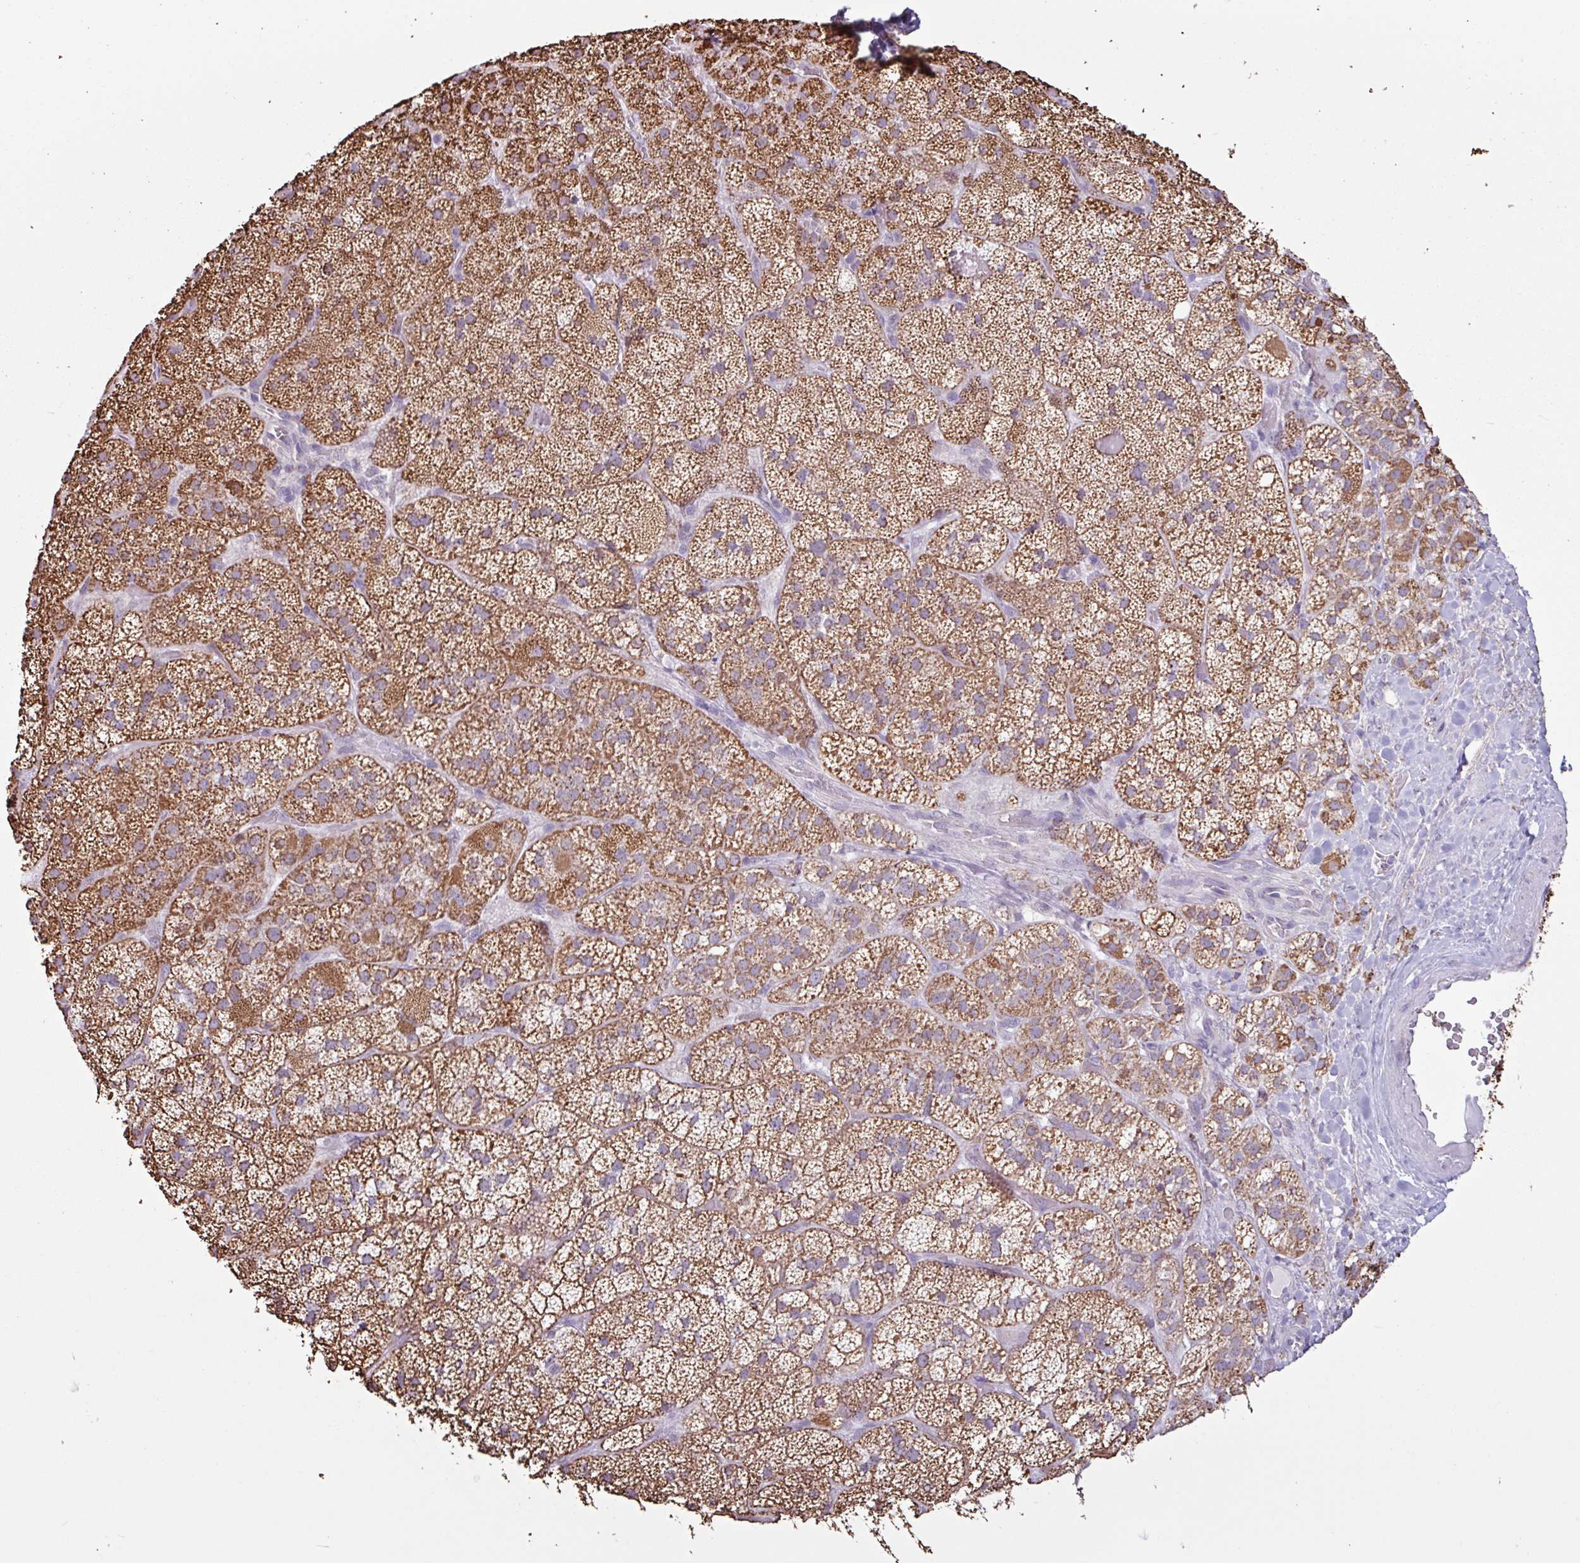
{"staining": {"intensity": "strong", "quantity": ">75%", "location": "cytoplasmic/membranous"}, "tissue": "adrenal gland", "cell_type": "Glandular cells", "image_type": "normal", "snomed": [{"axis": "morphology", "description": "Normal tissue, NOS"}, {"axis": "topography", "description": "Adrenal gland"}], "caption": "Strong cytoplasmic/membranous protein staining is identified in approximately >75% of glandular cells in adrenal gland.", "gene": "ALG8", "patient": {"sex": "male", "age": 57}}